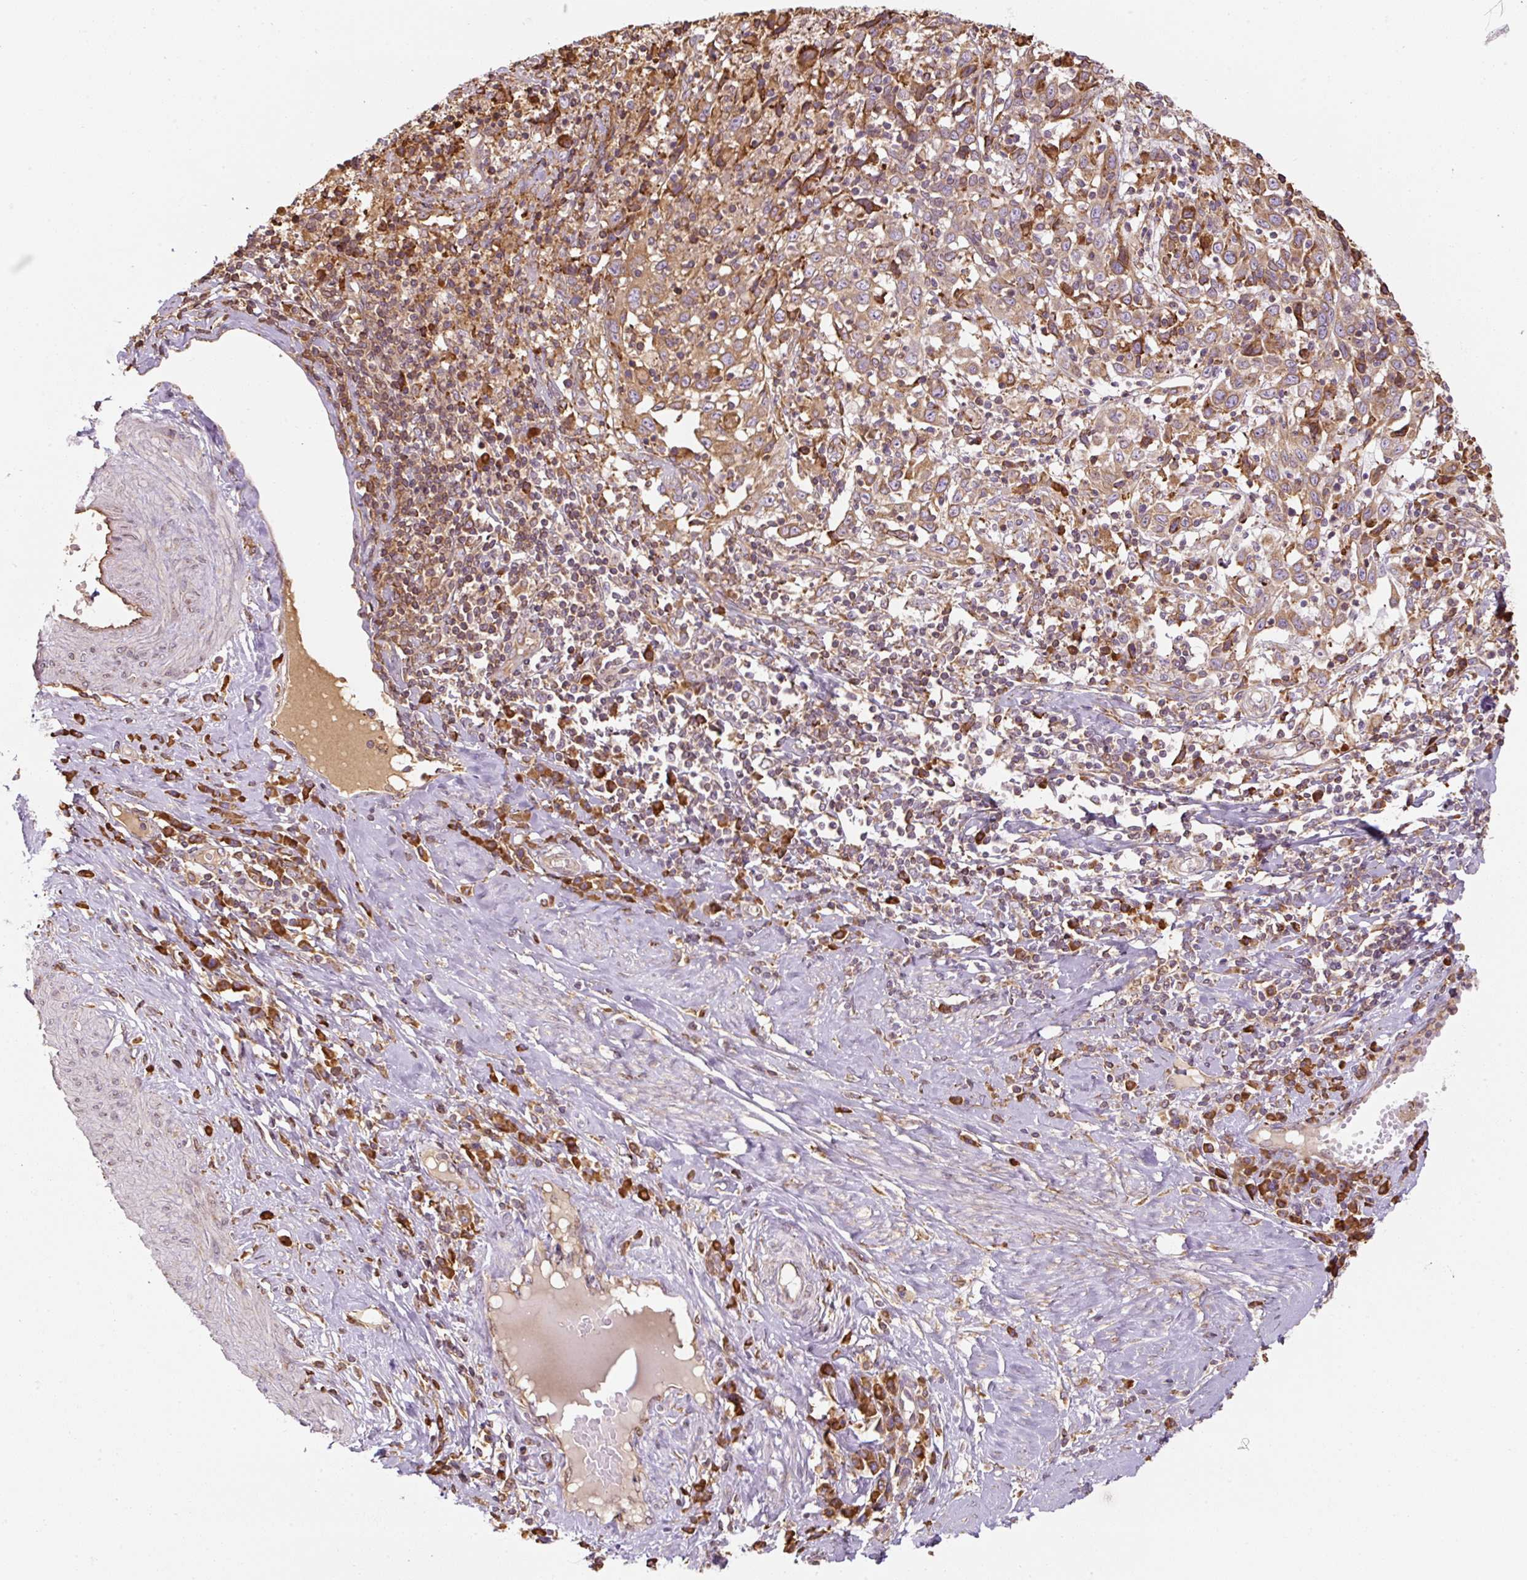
{"staining": {"intensity": "moderate", "quantity": ">75%", "location": "cytoplasmic/membranous"}, "tissue": "cervical cancer", "cell_type": "Tumor cells", "image_type": "cancer", "snomed": [{"axis": "morphology", "description": "Squamous cell carcinoma, NOS"}, {"axis": "topography", "description": "Cervix"}], "caption": "Moderate cytoplasmic/membranous expression for a protein is seen in approximately >75% of tumor cells of cervical cancer (squamous cell carcinoma) using immunohistochemistry.", "gene": "PRKCSH", "patient": {"sex": "female", "age": 46}}